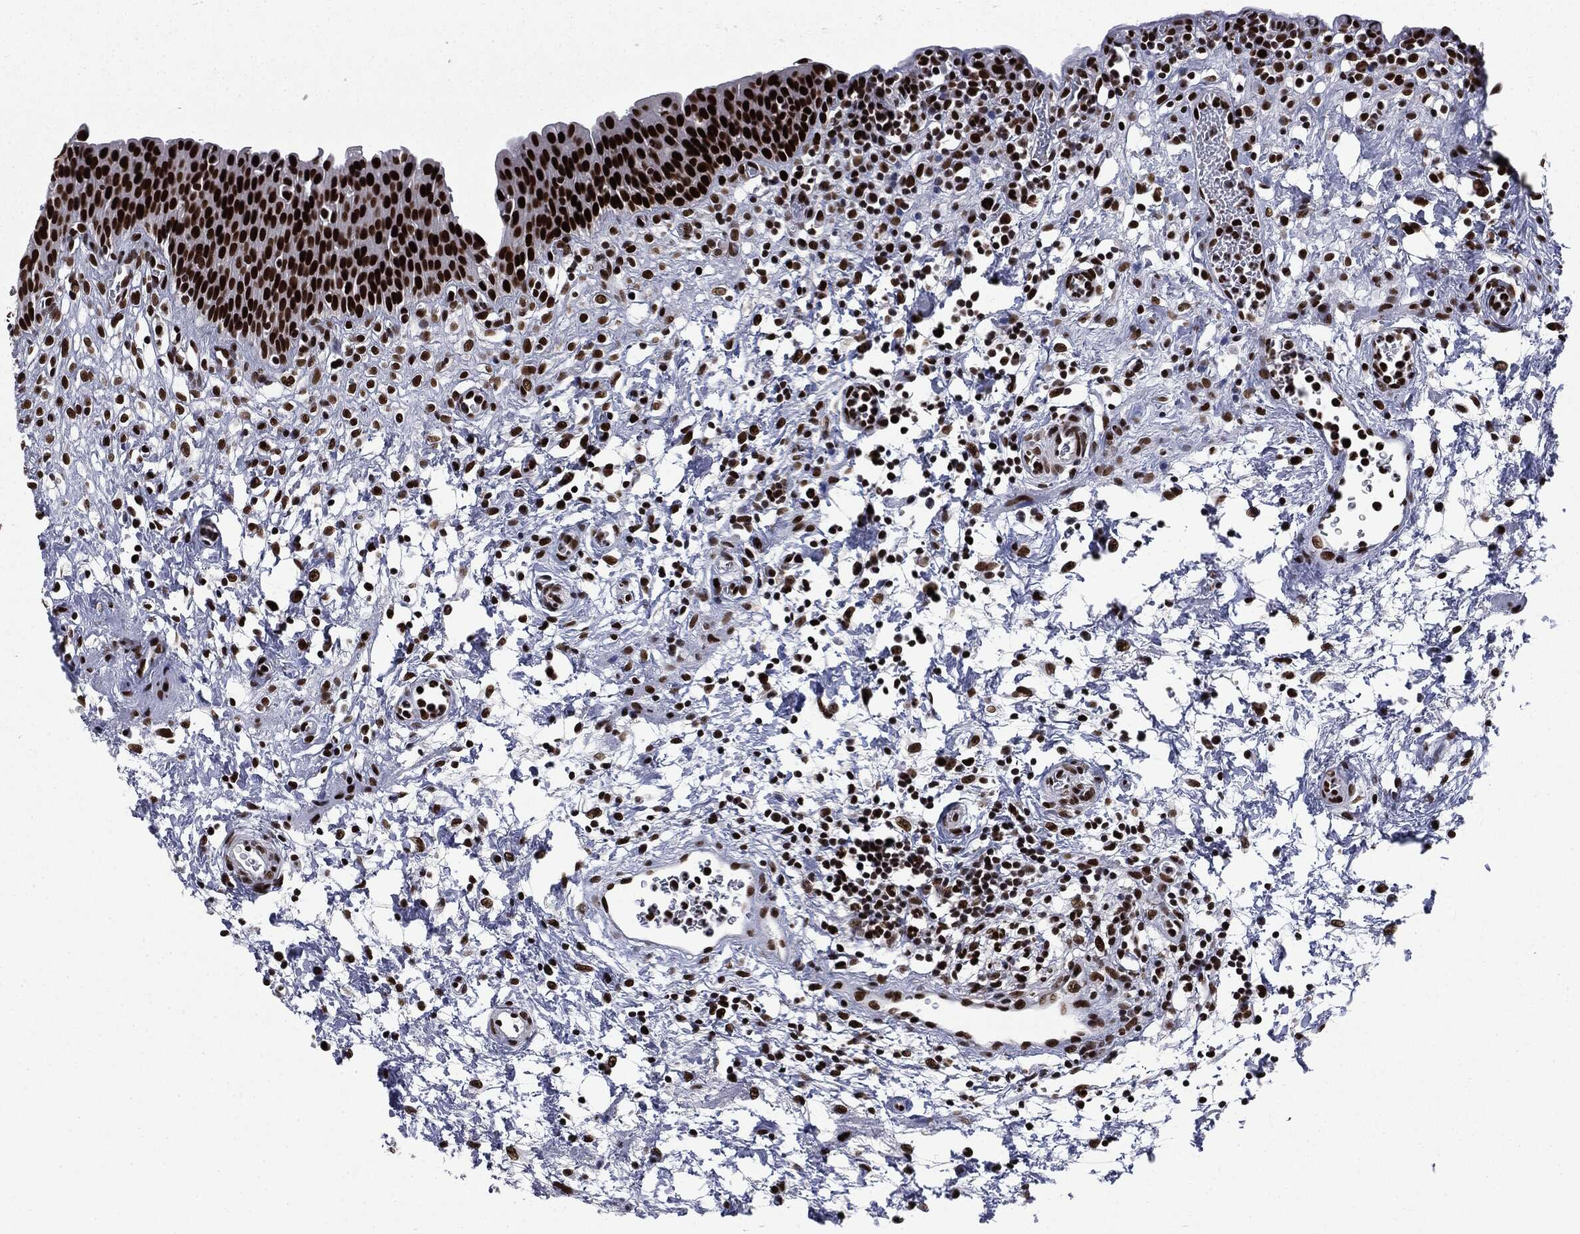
{"staining": {"intensity": "strong", "quantity": ">75%", "location": "nuclear"}, "tissue": "urinary bladder", "cell_type": "Urothelial cells", "image_type": "normal", "snomed": [{"axis": "morphology", "description": "Normal tissue, NOS"}, {"axis": "topography", "description": "Urinary bladder"}], "caption": "Urinary bladder stained with DAB immunohistochemistry reveals high levels of strong nuclear staining in about >75% of urothelial cells. The staining is performed using DAB brown chromogen to label protein expression. The nuclei are counter-stained blue using hematoxylin.", "gene": "MSH2", "patient": {"sex": "male", "age": 37}}